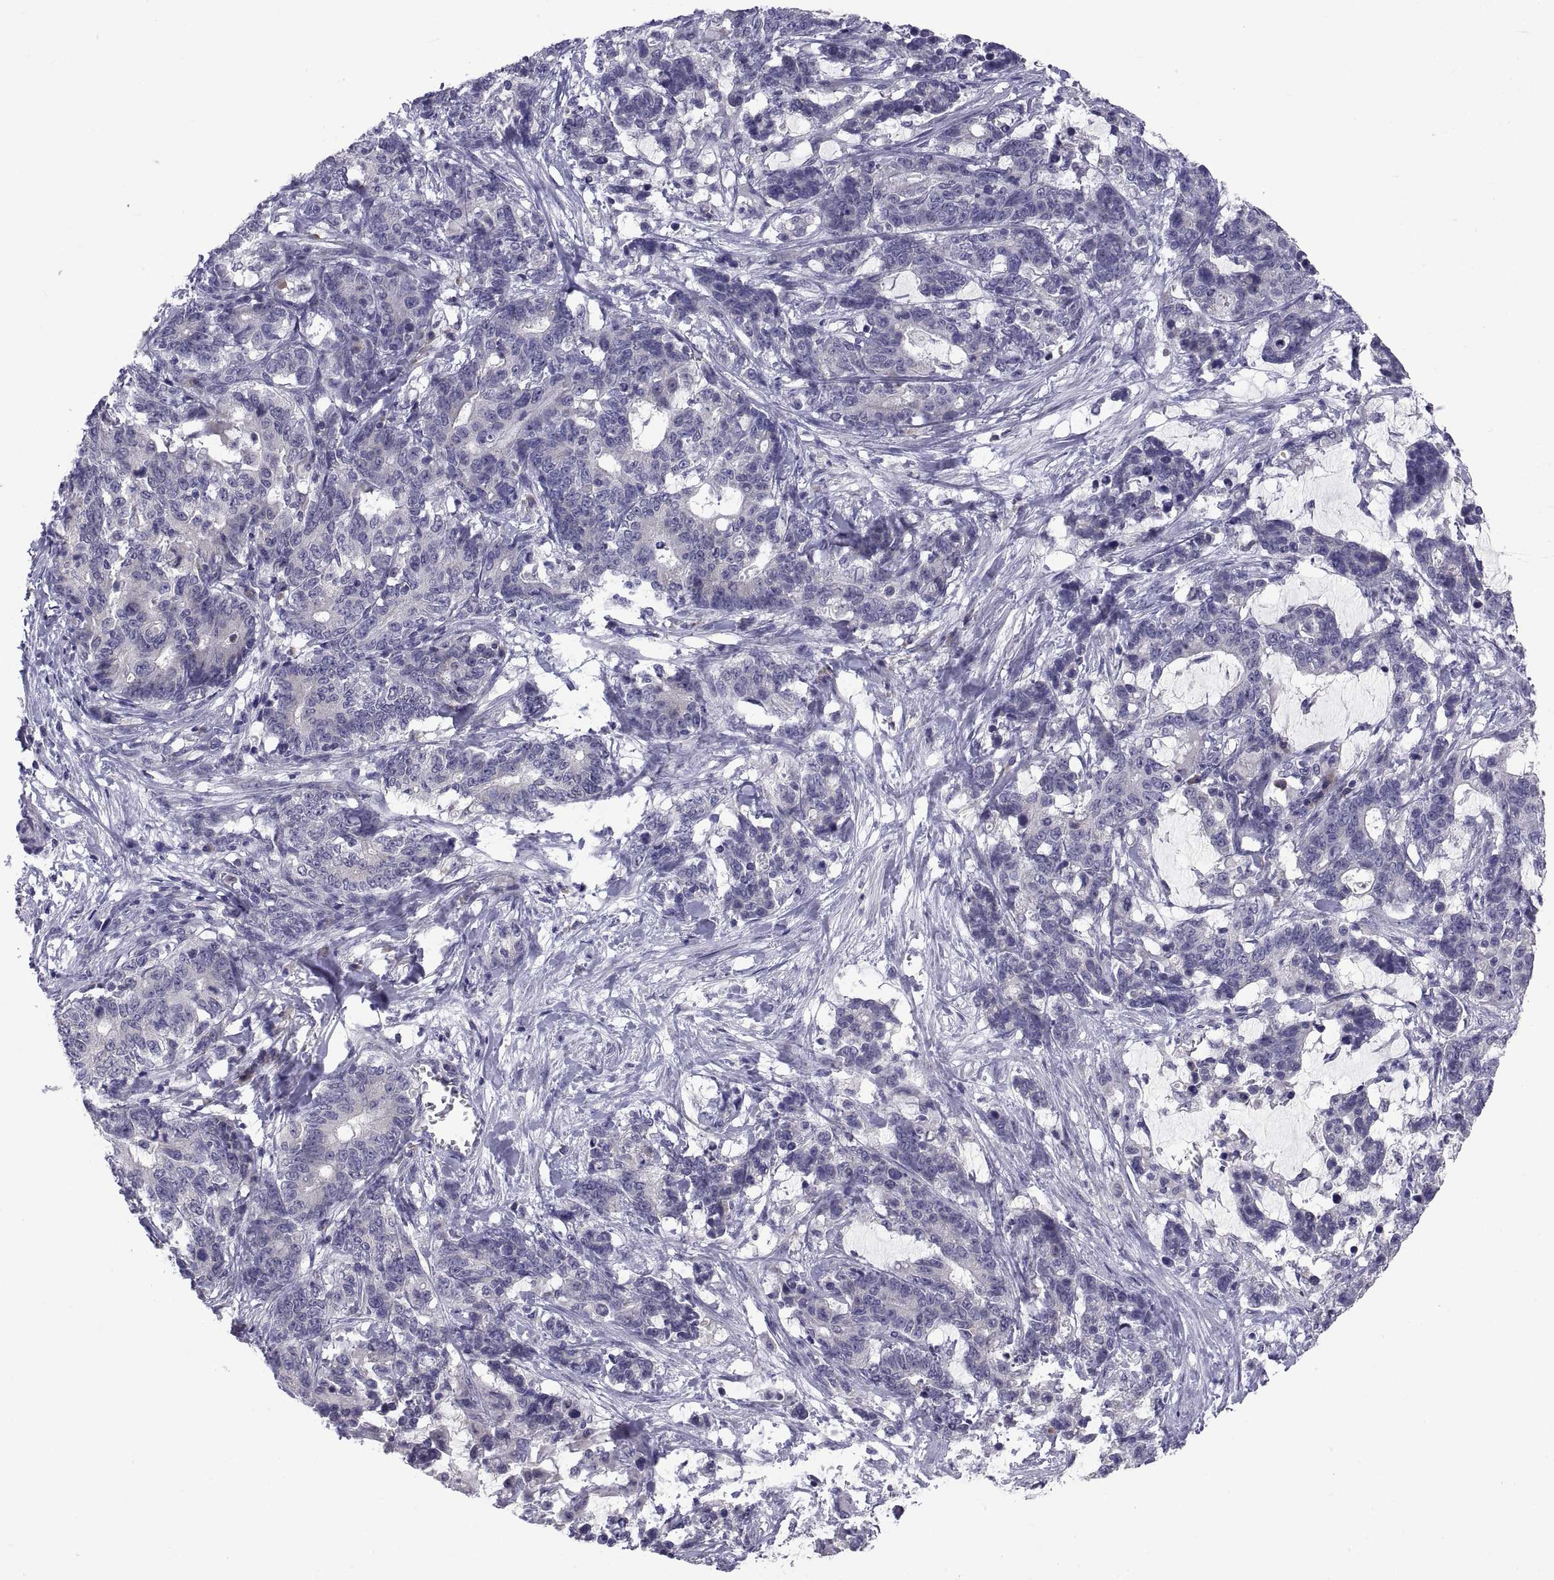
{"staining": {"intensity": "negative", "quantity": "none", "location": "none"}, "tissue": "stomach cancer", "cell_type": "Tumor cells", "image_type": "cancer", "snomed": [{"axis": "morphology", "description": "Normal tissue, NOS"}, {"axis": "morphology", "description": "Adenocarcinoma, NOS"}, {"axis": "topography", "description": "Stomach"}], "caption": "The histopathology image shows no significant expression in tumor cells of stomach cancer.", "gene": "PKP1", "patient": {"sex": "female", "age": 64}}